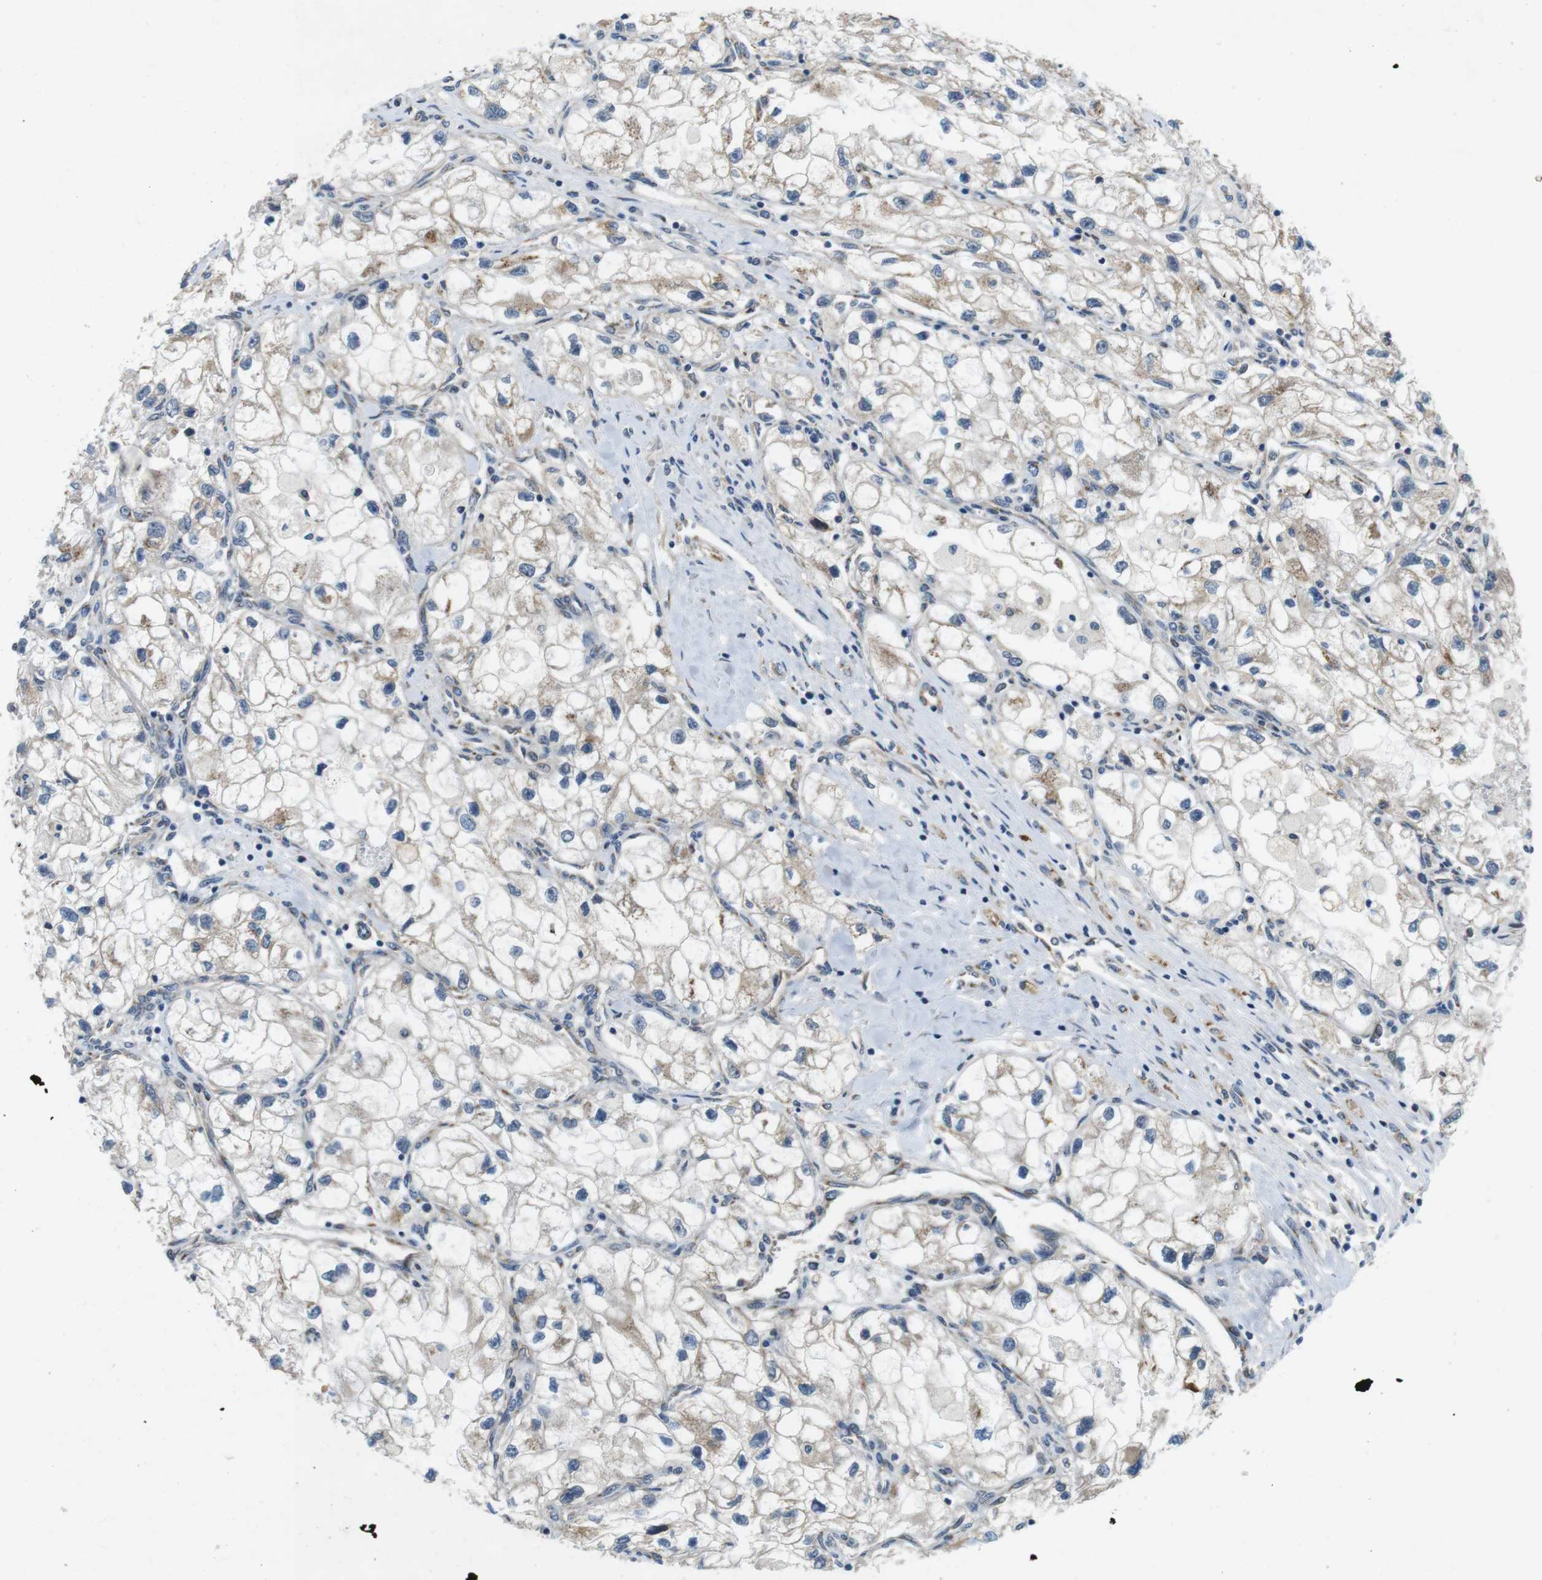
{"staining": {"intensity": "weak", "quantity": "<25%", "location": "cytoplasmic/membranous"}, "tissue": "renal cancer", "cell_type": "Tumor cells", "image_type": "cancer", "snomed": [{"axis": "morphology", "description": "Adenocarcinoma, NOS"}, {"axis": "topography", "description": "Kidney"}], "caption": "Immunohistochemical staining of renal cancer (adenocarcinoma) displays no significant staining in tumor cells.", "gene": "PALD1", "patient": {"sex": "female", "age": 70}}